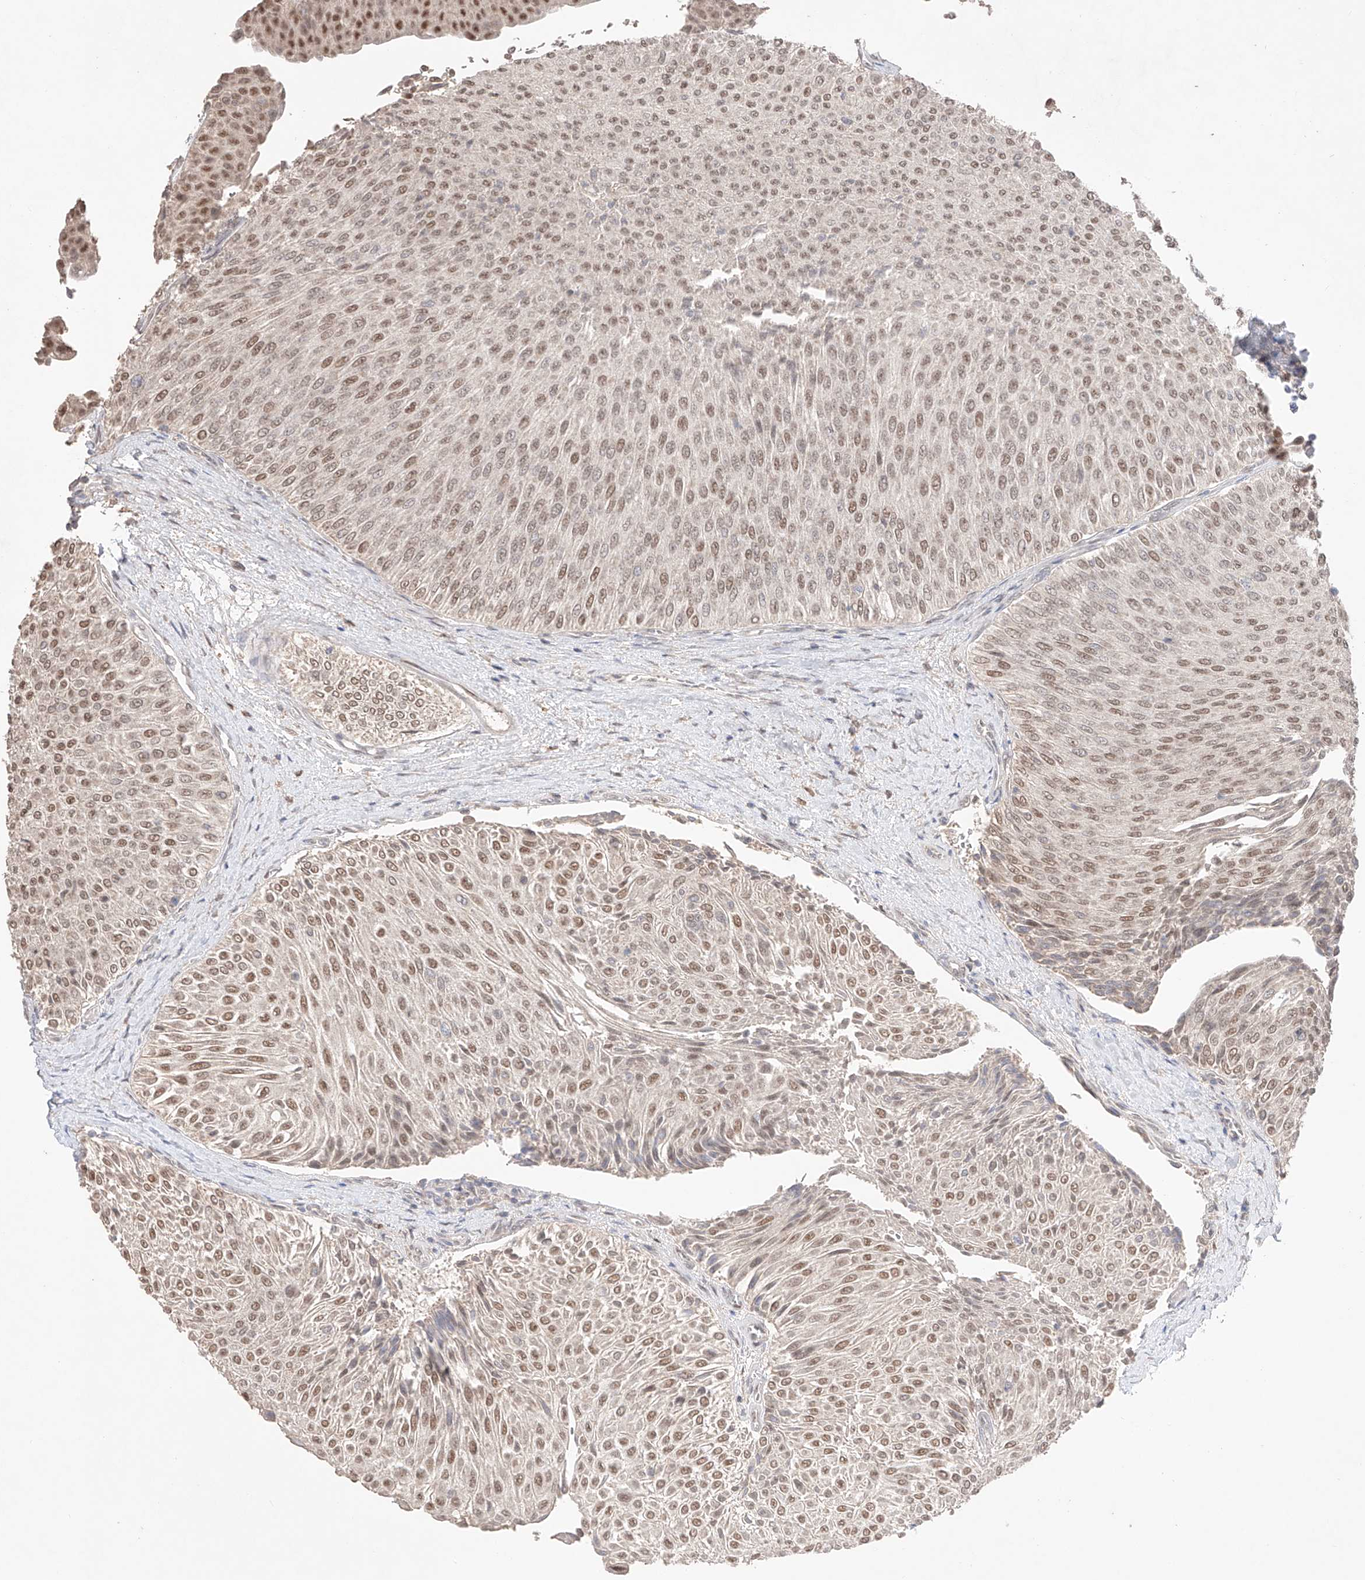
{"staining": {"intensity": "moderate", "quantity": ">75%", "location": "nuclear"}, "tissue": "urothelial cancer", "cell_type": "Tumor cells", "image_type": "cancer", "snomed": [{"axis": "morphology", "description": "Urothelial carcinoma, Low grade"}, {"axis": "topography", "description": "Urinary bladder"}], "caption": "Brown immunohistochemical staining in human urothelial cancer exhibits moderate nuclear staining in about >75% of tumor cells. The protein is stained brown, and the nuclei are stained in blue (DAB (3,3'-diaminobenzidine) IHC with brightfield microscopy, high magnification).", "gene": "APIP", "patient": {"sex": "male", "age": 78}}